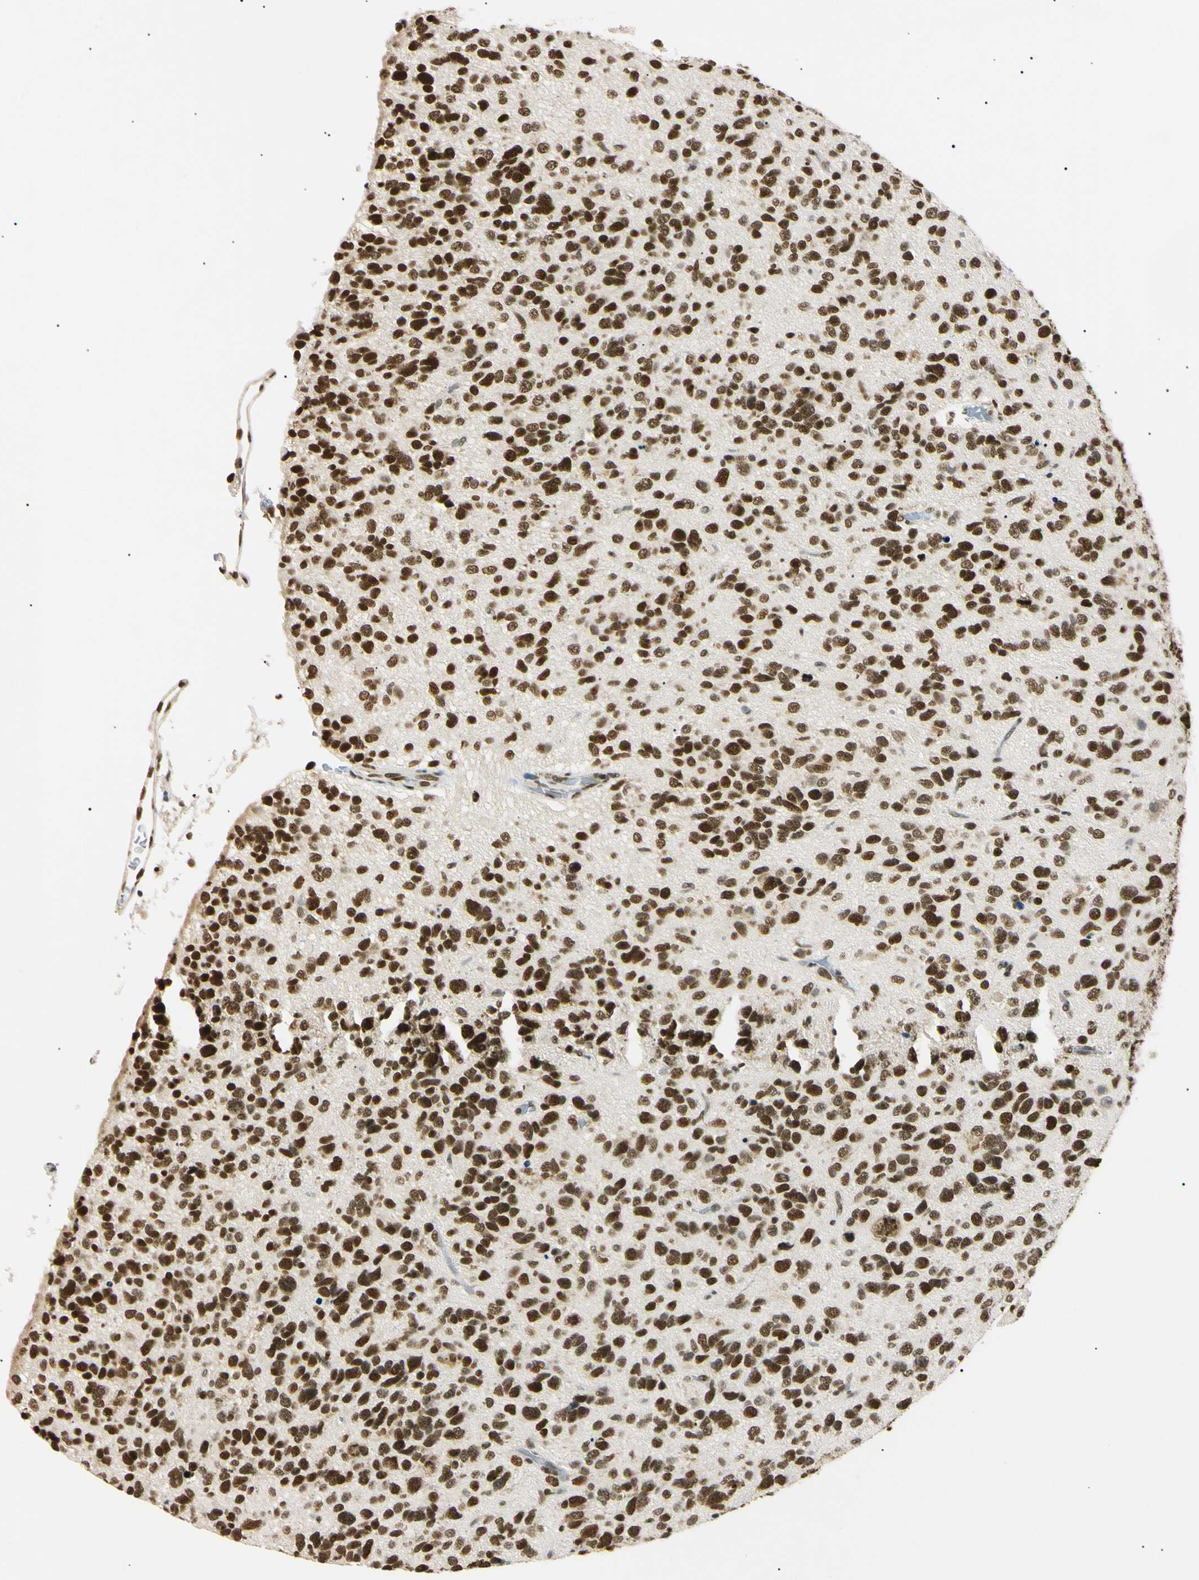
{"staining": {"intensity": "strong", "quantity": ">75%", "location": "nuclear"}, "tissue": "glioma", "cell_type": "Tumor cells", "image_type": "cancer", "snomed": [{"axis": "morphology", "description": "Glioma, malignant, High grade"}, {"axis": "topography", "description": "Brain"}], "caption": "The histopathology image demonstrates immunohistochemical staining of malignant glioma (high-grade). There is strong nuclear expression is present in about >75% of tumor cells. (DAB = brown stain, brightfield microscopy at high magnification).", "gene": "SMARCA5", "patient": {"sex": "female", "age": 58}}